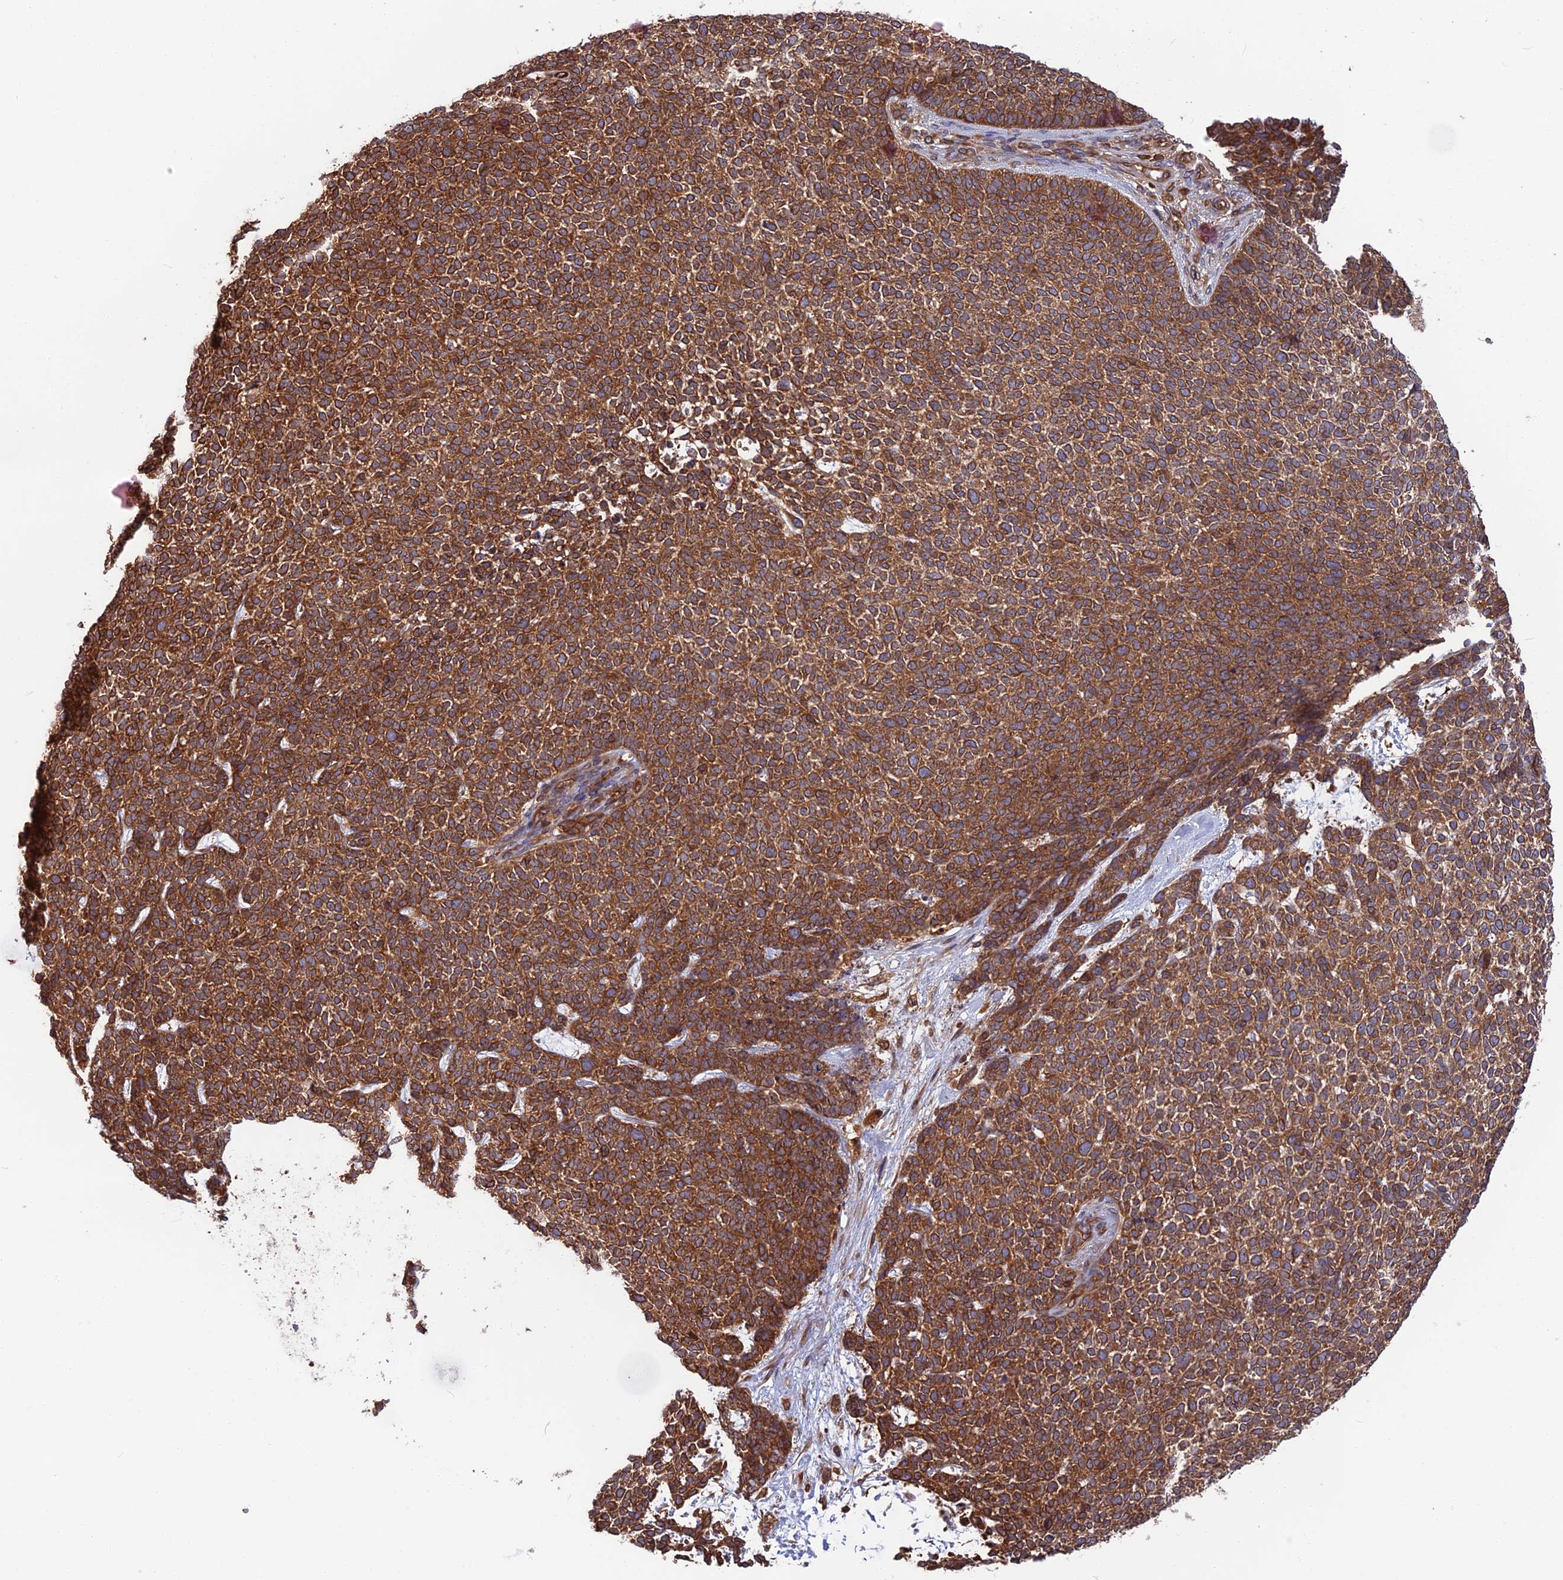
{"staining": {"intensity": "strong", "quantity": ">75%", "location": "cytoplasmic/membranous"}, "tissue": "skin cancer", "cell_type": "Tumor cells", "image_type": "cancer", "snomed": [{"axis": "morphology", "description": "Basal cell carcinoma"}, {"axis": "topography", "description": "Skin"}], "caption": "A histopathology image showing strong cytoplasmic/membranous expression in approximately >75% of tumor cells in skin cancer (basal cell carcinoma), as visualized by brown immunohistochemical staining.", "gene": "WDR1", "patient": {"sex": "female", "age": 84}}